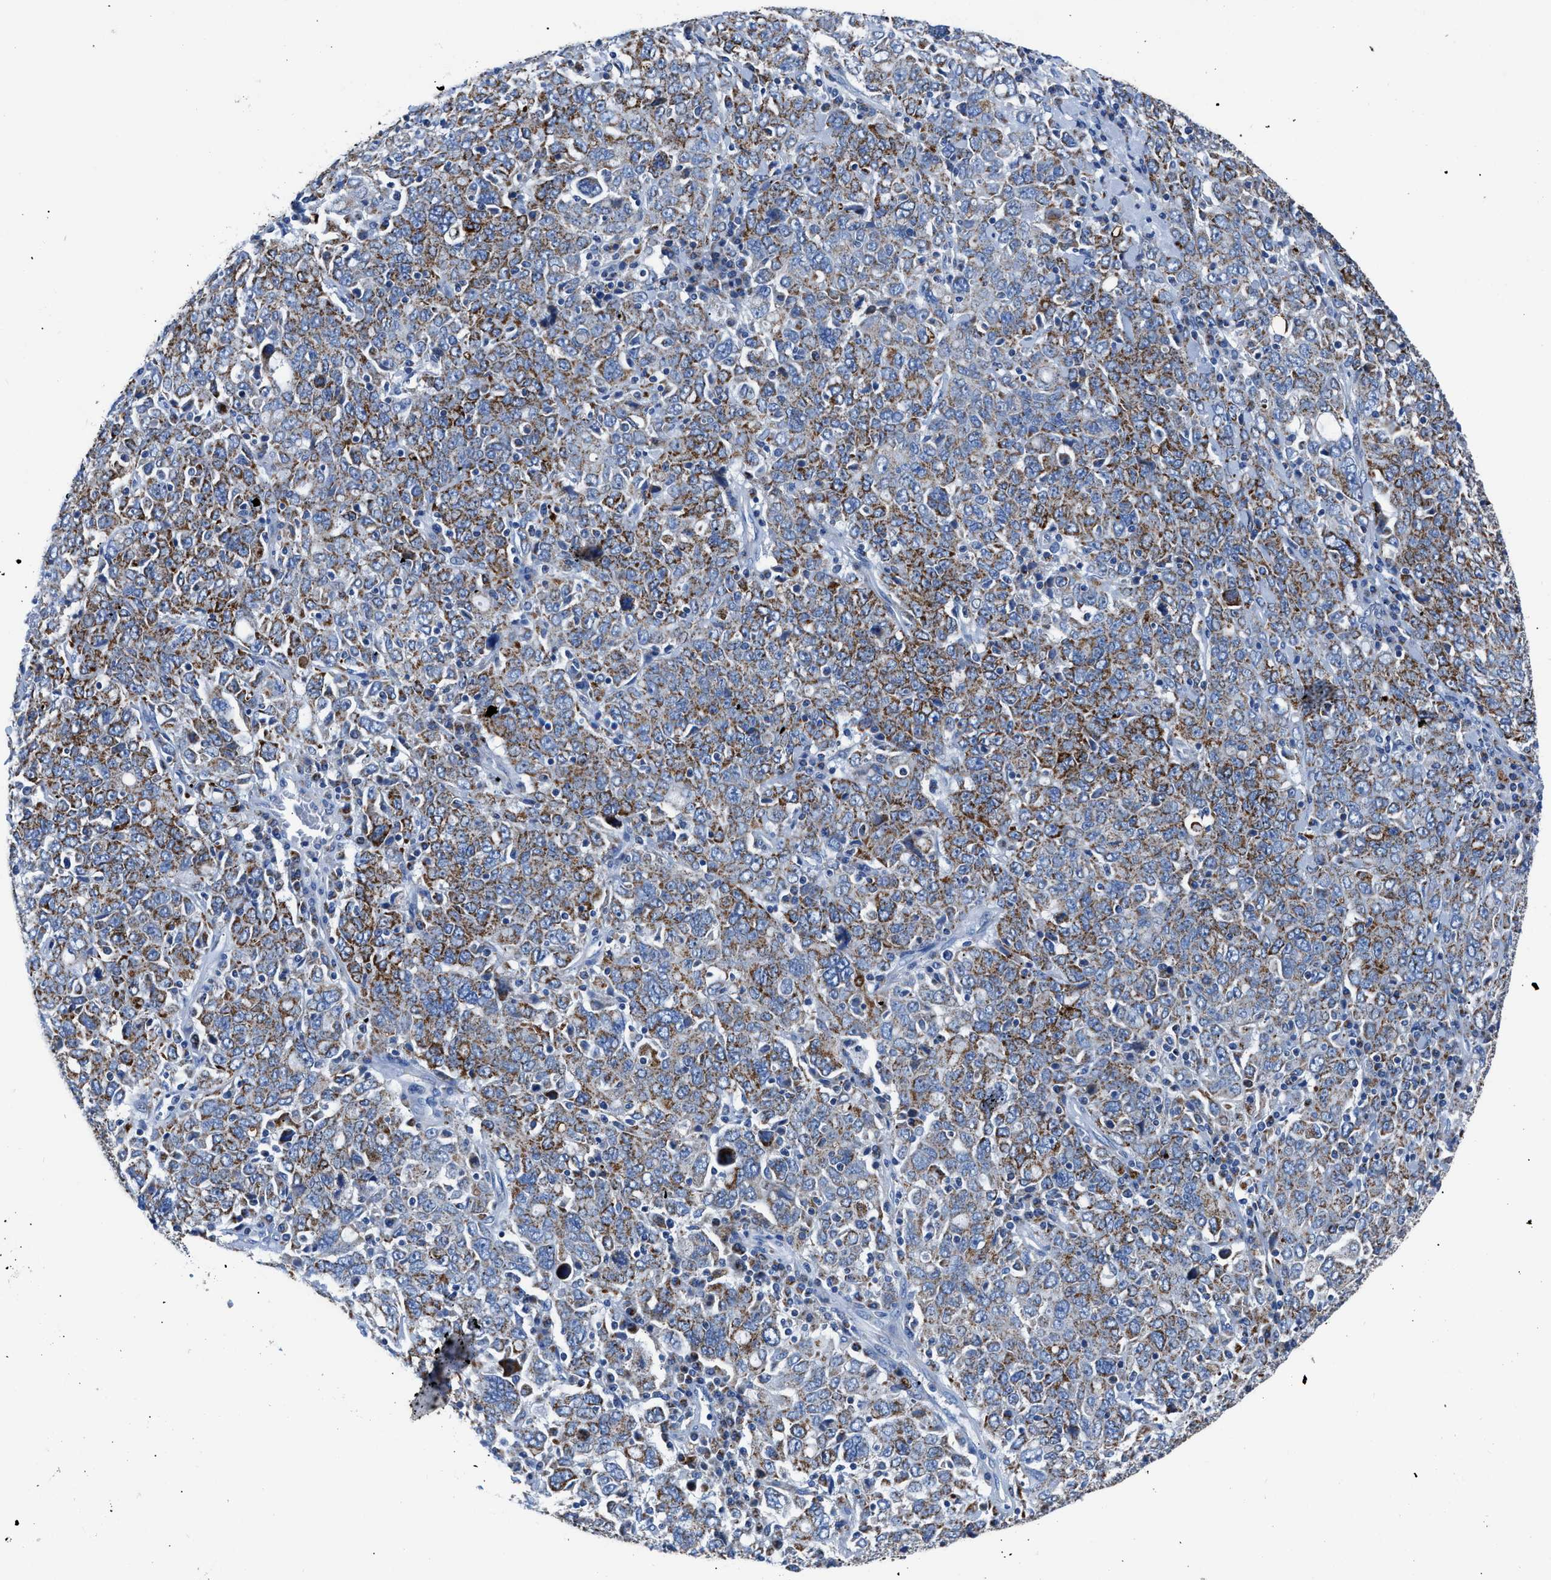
{"staining": {"intensity": "moderate", "quantity": ">75%", "location": "cytoplasmic/membranous"}, "tissue": "ovarian cancer", "cell_type": "Tumor cells", "image_type": "cancer", "snomed": [{"axis": "morphology", "description": "Carcinoma, endometroid"}, {"axis": "topography", "description": "Ovary"}], "caption": "A high-resolution image shows IHC staining of ovarian cancer, which shows moderate cytoplasmic/membranous staining in about >75% of tumor cells.", "gene": "ZDHHC3", "patient": {"sex": "female", "age": 62}}